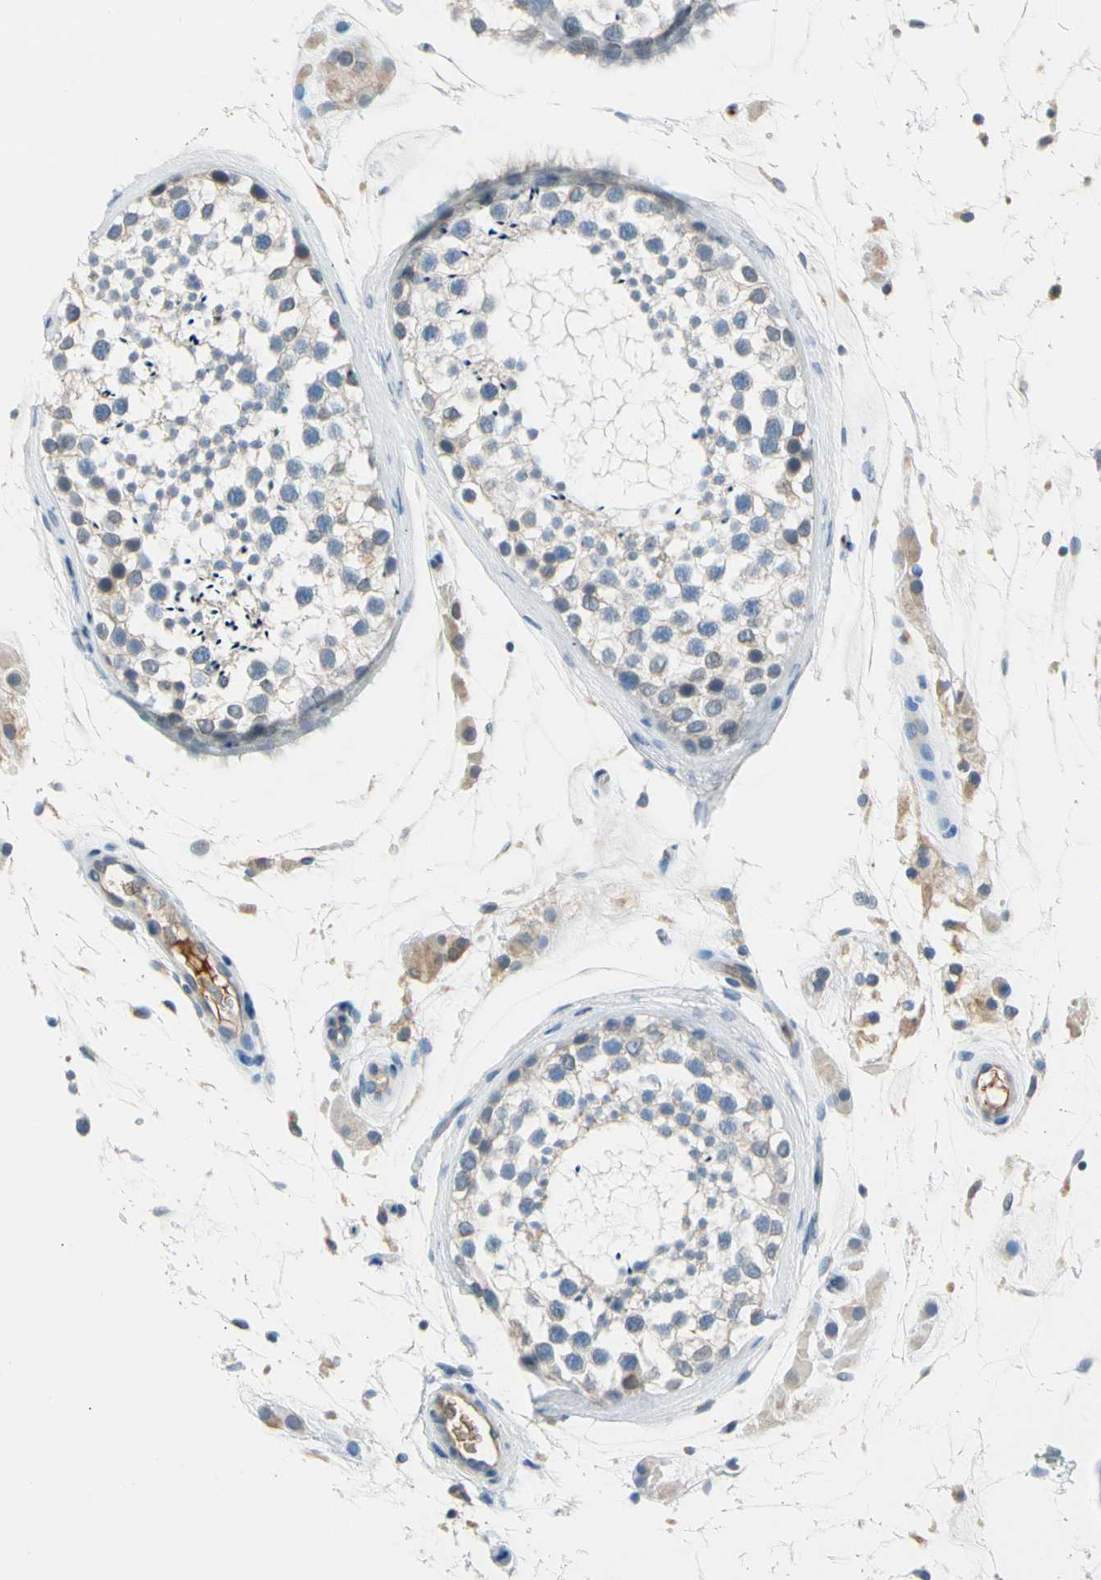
{"staining": {"intensity": "negative", "quantity": "none", "location": "none"}, "tissue": "testis", "cell_type": "Cells in seminiferous ducts", "image_type": "normal", "snomed": [{"axis": "morphology", "description": "Normal tissue, NOS"}, {"axis": "topography", "description": "Testis"}], "caption": "Cells in seminiferous ducts are negative for protein expression in unremarkable human testis. (IHC, brightfield microscopy, high magnification).", "gene": "CNDP1", "patient": {"sex": "male", "age": 46}}